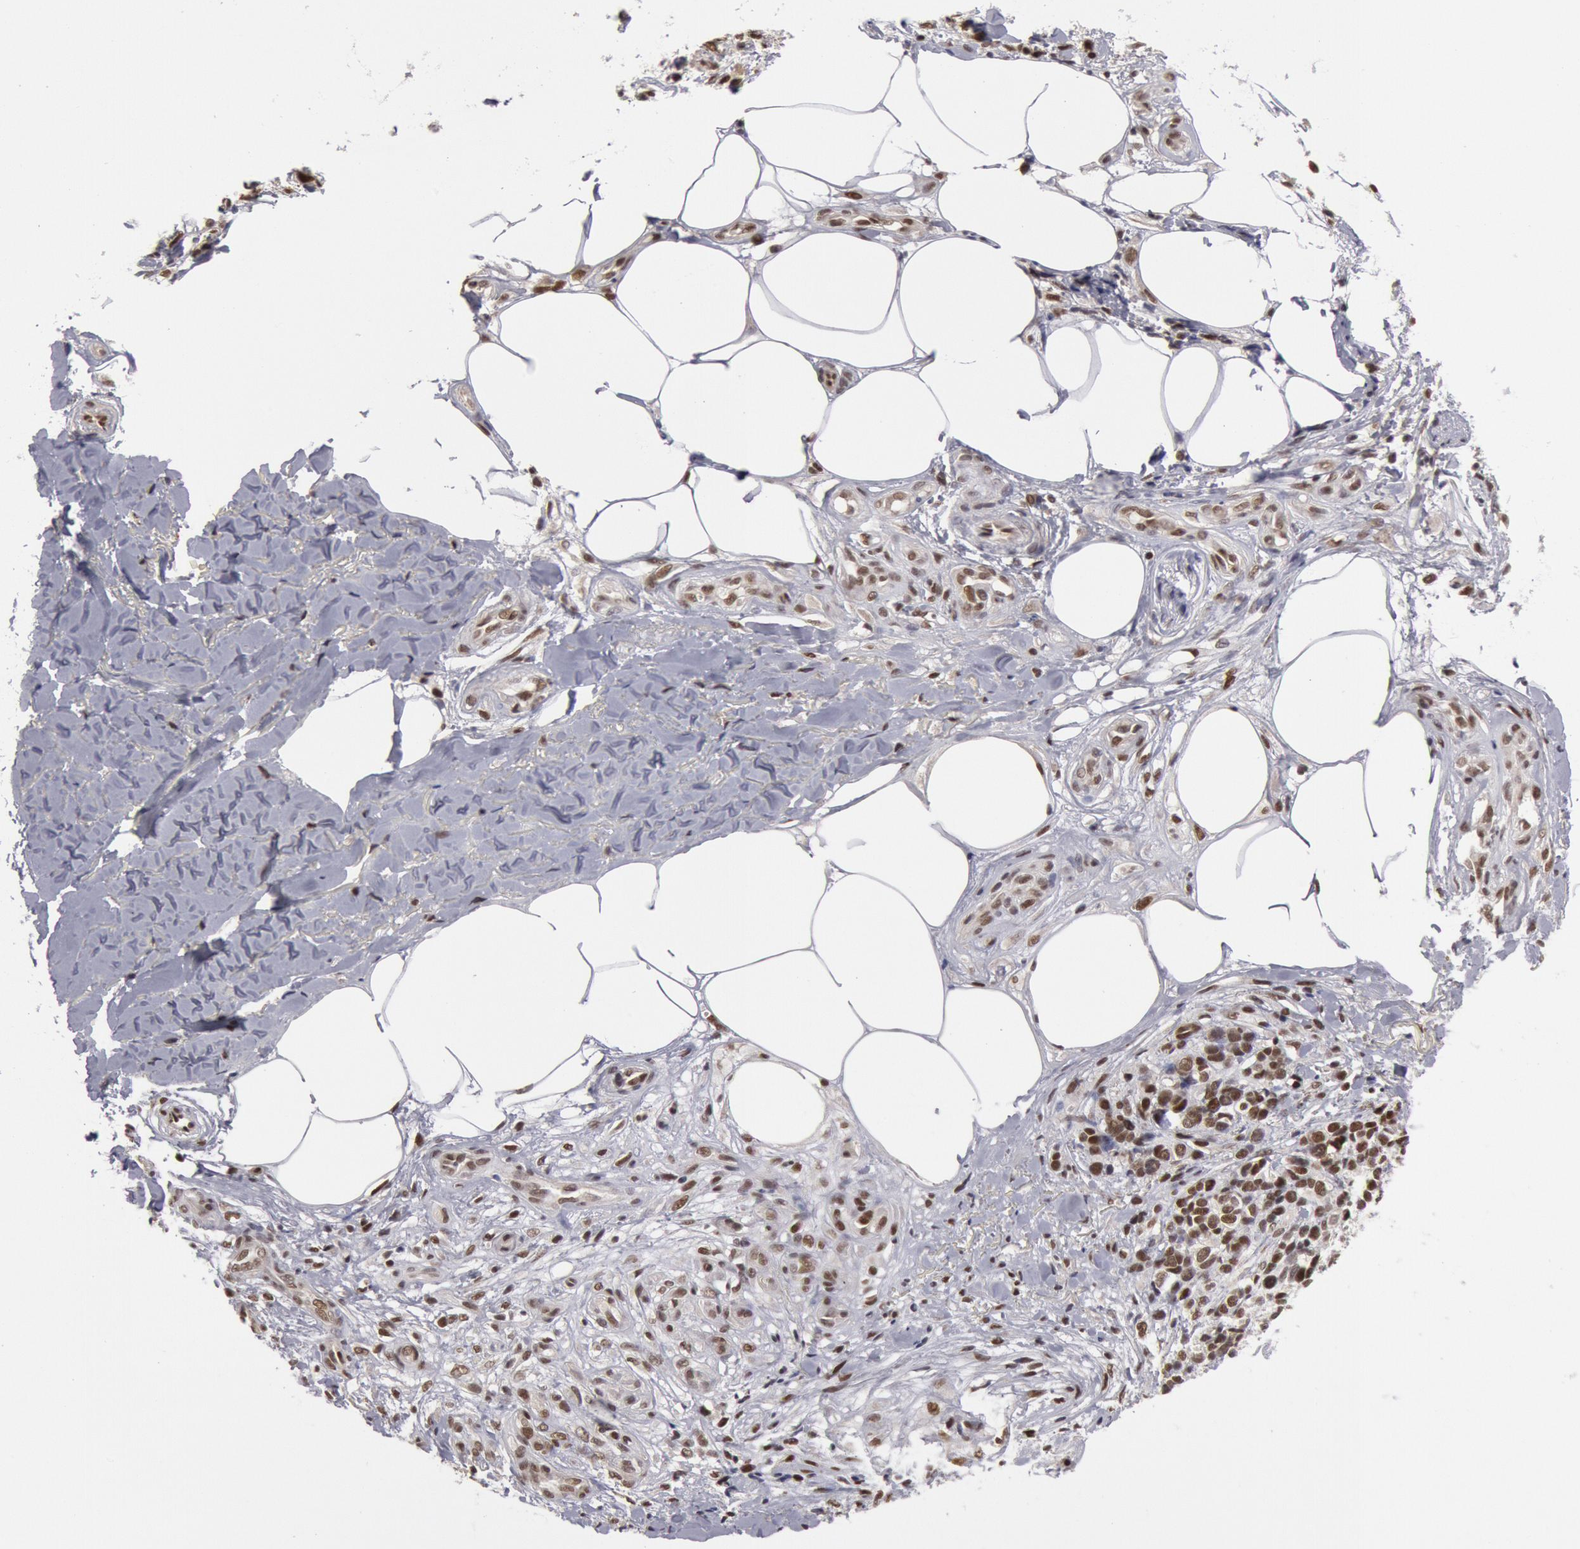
{"staining": {"intensity": "moderate", "quantity": ">75%", "location": "nuclear"}, "tissue": "melanoma", "cell_type": "Tumor cells", "image_type": "cancer", "snomed": [{"axis": "morphology", "description": "Malignant melanoma, NOS"}, {"axis": "topography", "description": "Skin"}], "caption": "DAB immunohistochemical staining of malignant melanoma demonstrates moderate nuclear protein expression in about >75% of tumor cells.", "gene": "PPP4R3B", "patient": {"sex": "female", "age": 85}}